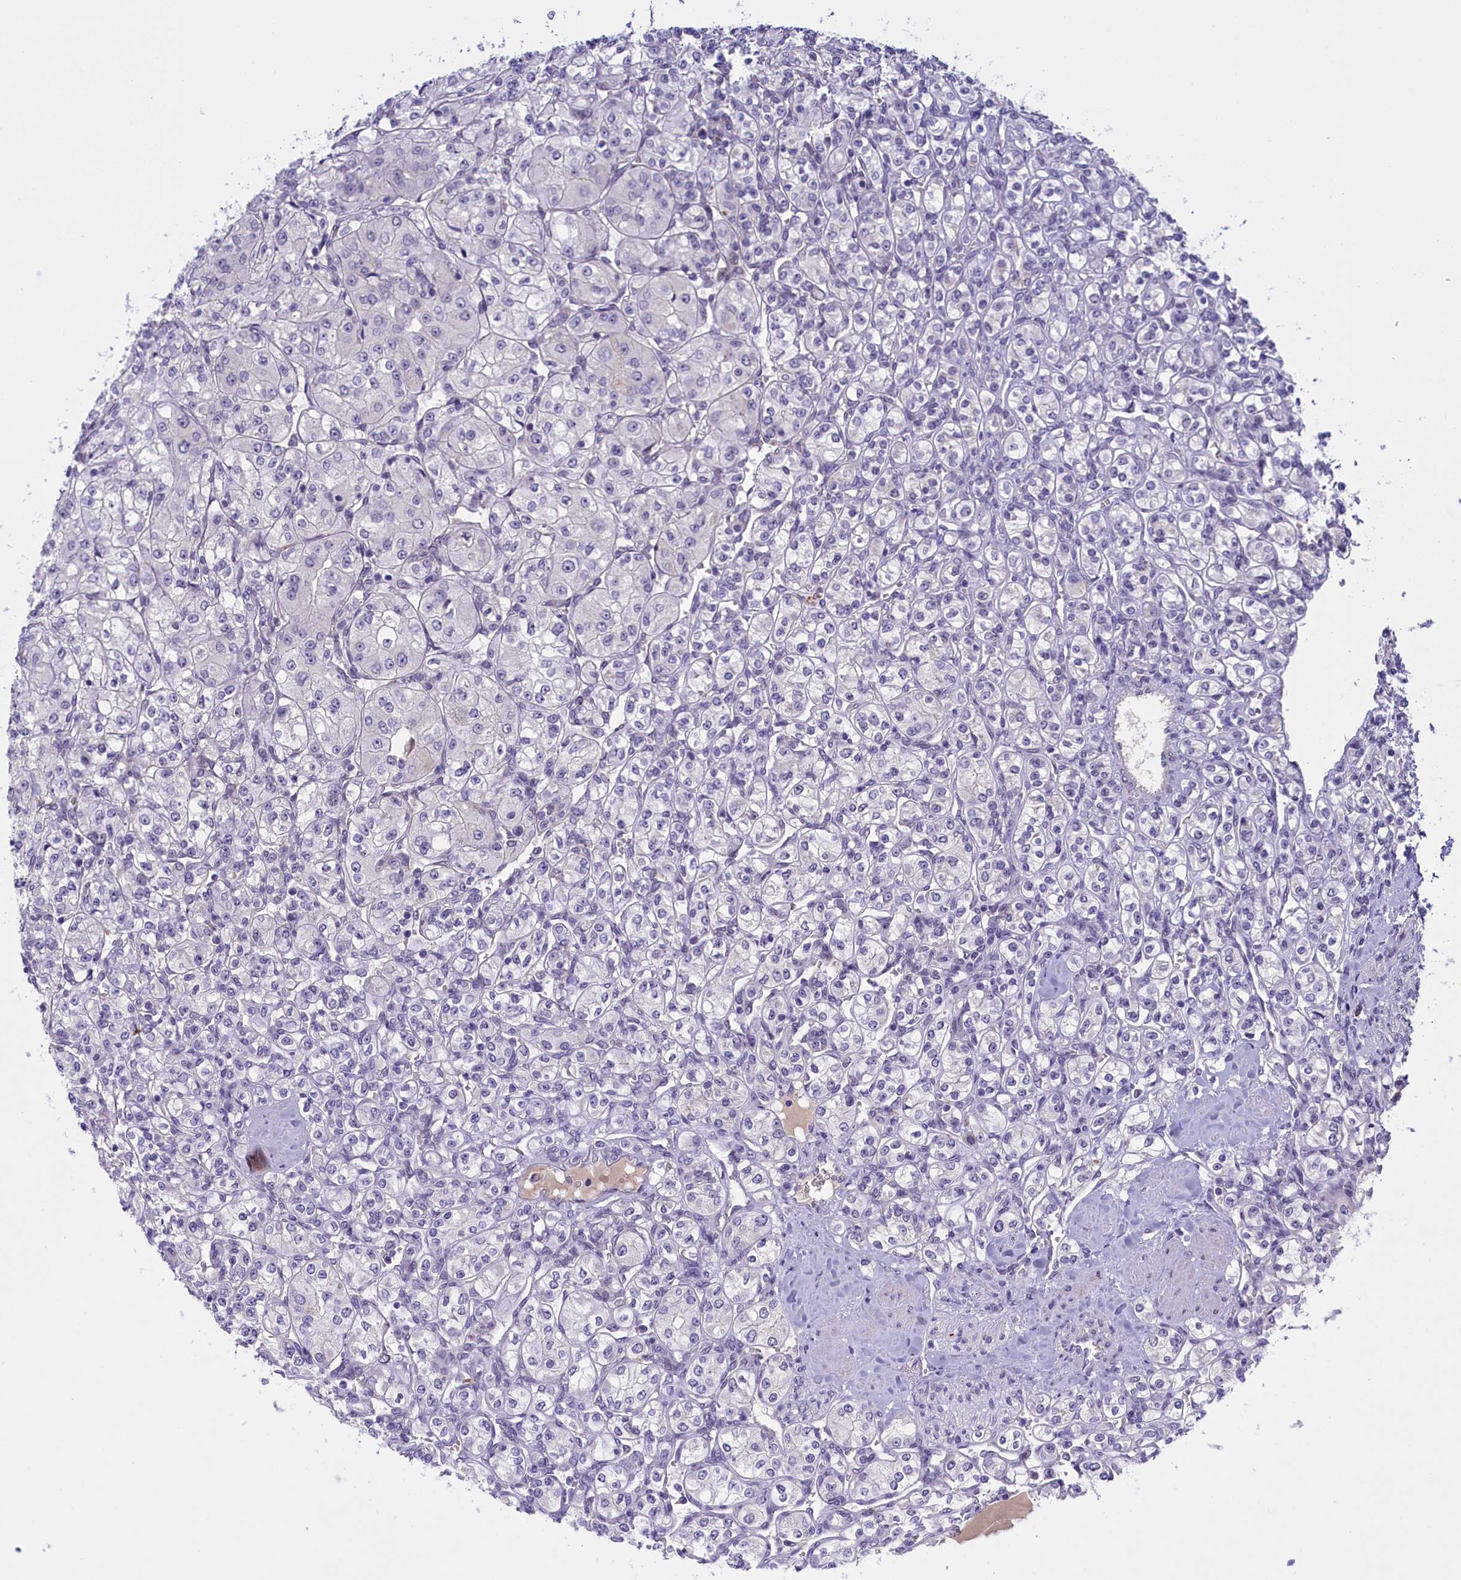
{"staining": {"intensity": "negative", "quantity": "none", "location": "none"}, "tissue": "renal cancer", "cell_type": "Tumor cells", "image_type": "cancer", "snomed": [{"axis": "morphology", "description": "Adenocarcinoma, NOS"}, {"axis": "topography", "description": "Kidney"}], "caption": "Histopathology image shows no protein positivity in tumor cells of adenocarcinoma (renal) tissue.", "gene": "FAM149B1", "patient": {"sex": "male", "age": 77}}